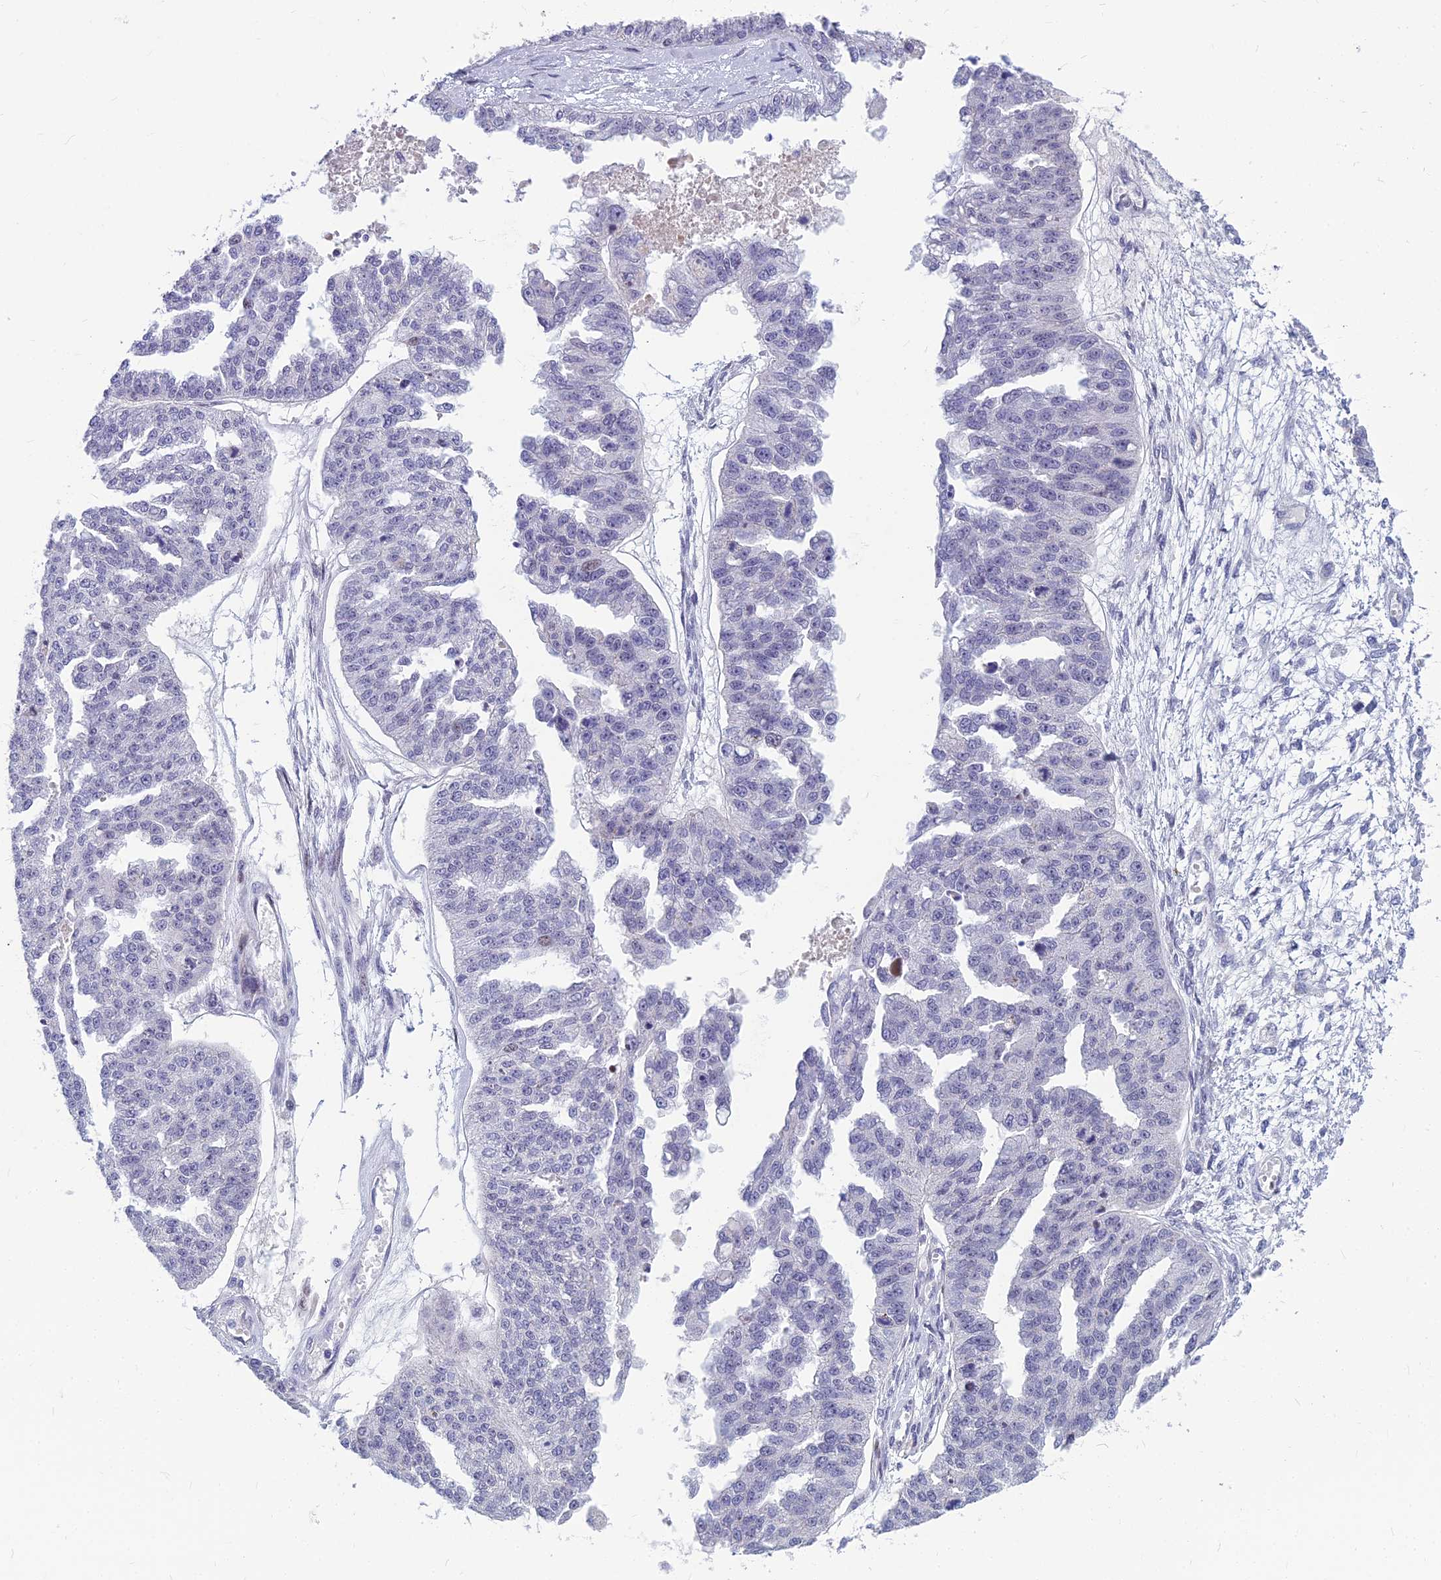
{"staining": {"intensity": "negative", "quantity": "none", "location": "none"}, "tissue": "ovarian cancer", "cell_type": "Tumor cells", "image_type": "cancer", "snomed": [{"axis": "morphology", "description": "Cystadenocarcinoma, serous, NOS"}, {"axis": "topography", "description": "Ovary"}], "caption": "The histopathology image displays no significant staining in tumor cells of ovarian cancer.", "gene": "MYBPC2", "patient": {"sex": "female", "age": 58}}